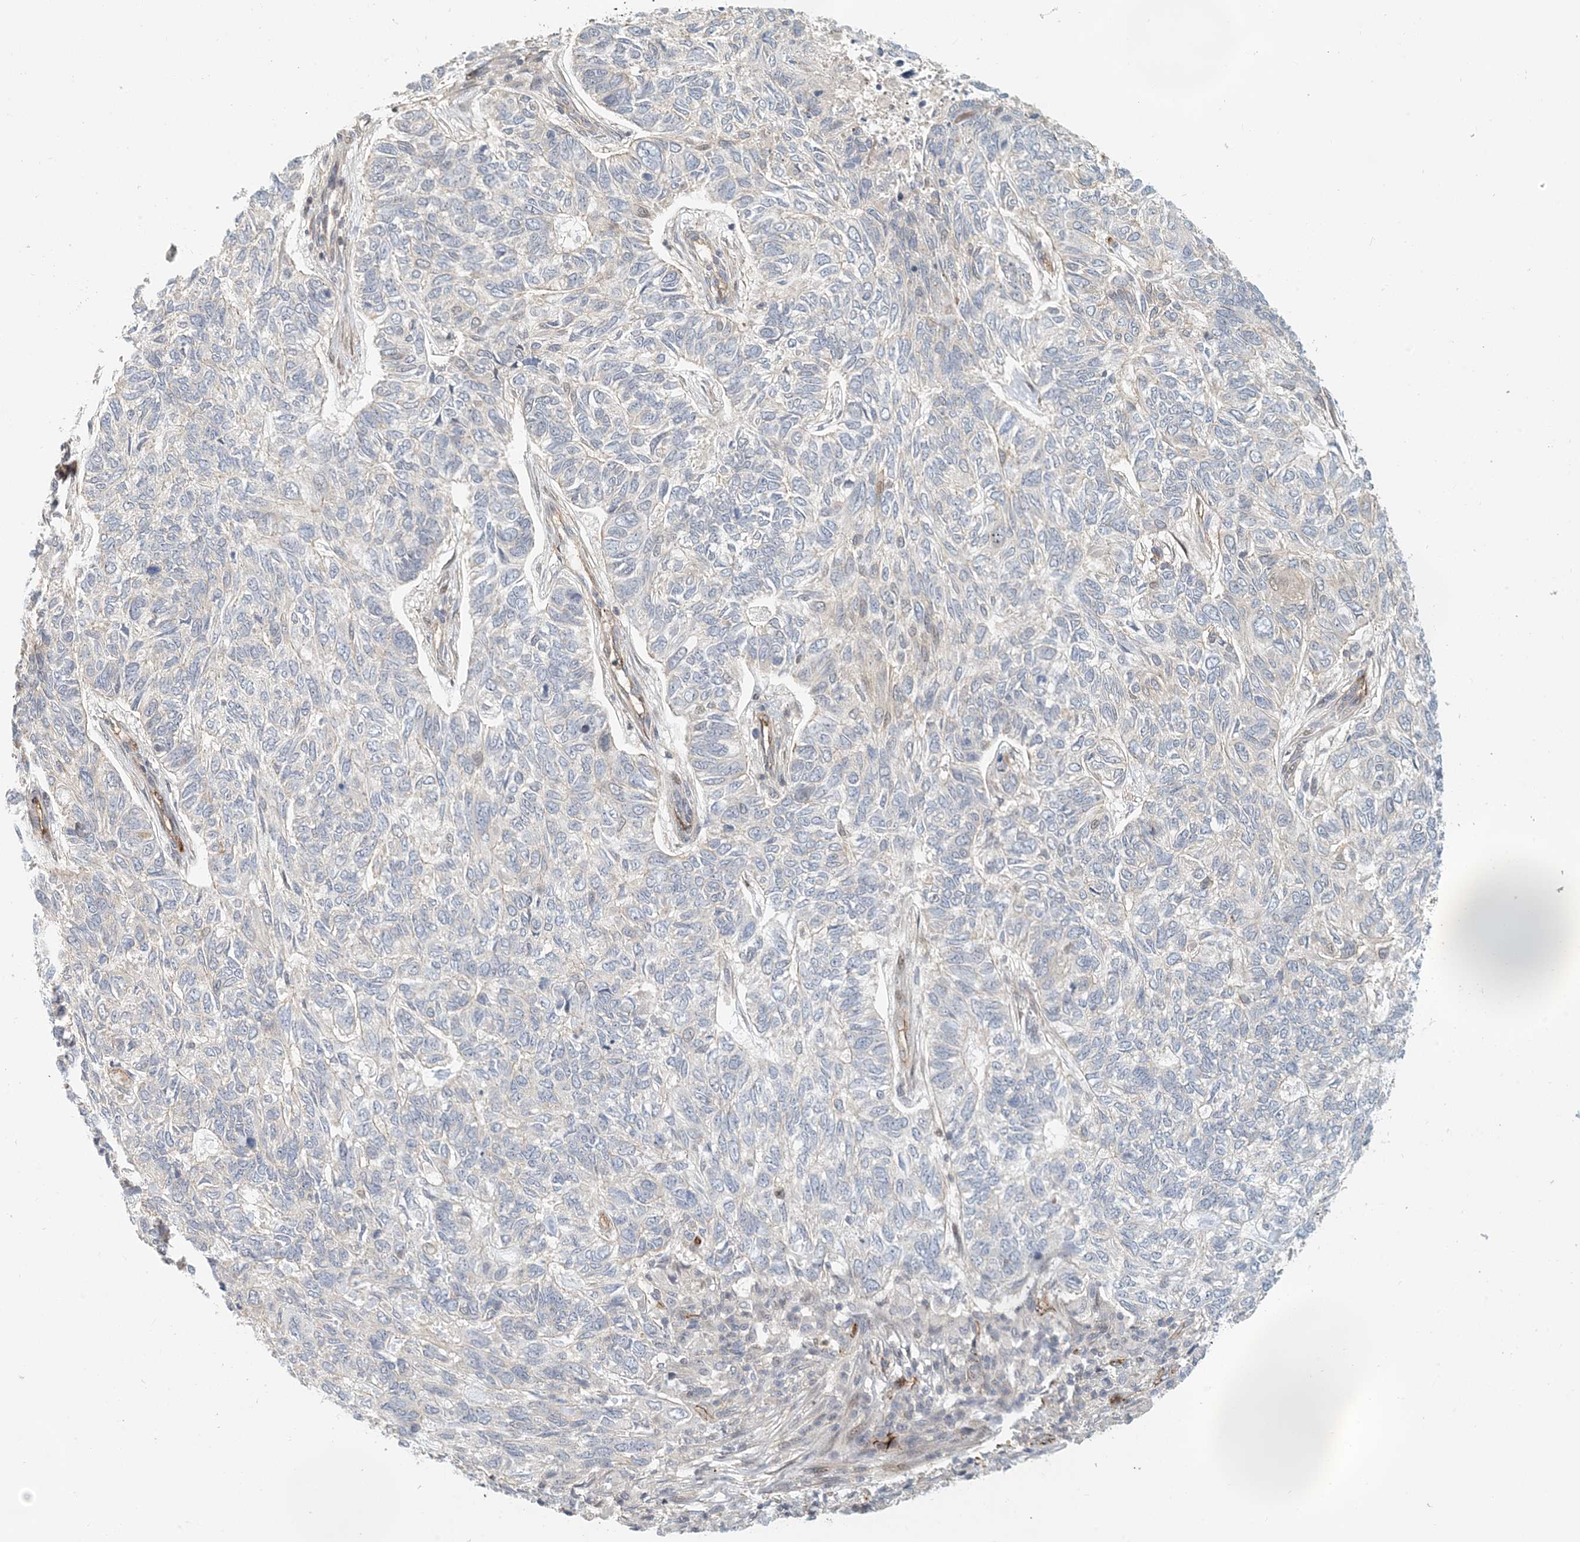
{"staining": {"intensity": "negative", "quantity": "none", "location": "none"}, "tissue": "skin cancer", "cell_type": "Tumor cells", "image_type": "cancer", "snomed": [{"axis": "morphology", "description": "Basal cell carcinoma"}, {"axis": "topography", "description": "Skin"}], "caption": "Skin basal cell carcinoma stained for a protein using immunohistochemistry demonstrates no expression tumor cells.", "gene": "MAPKBP1", "patient": {"sex": "female", "age": 65}}